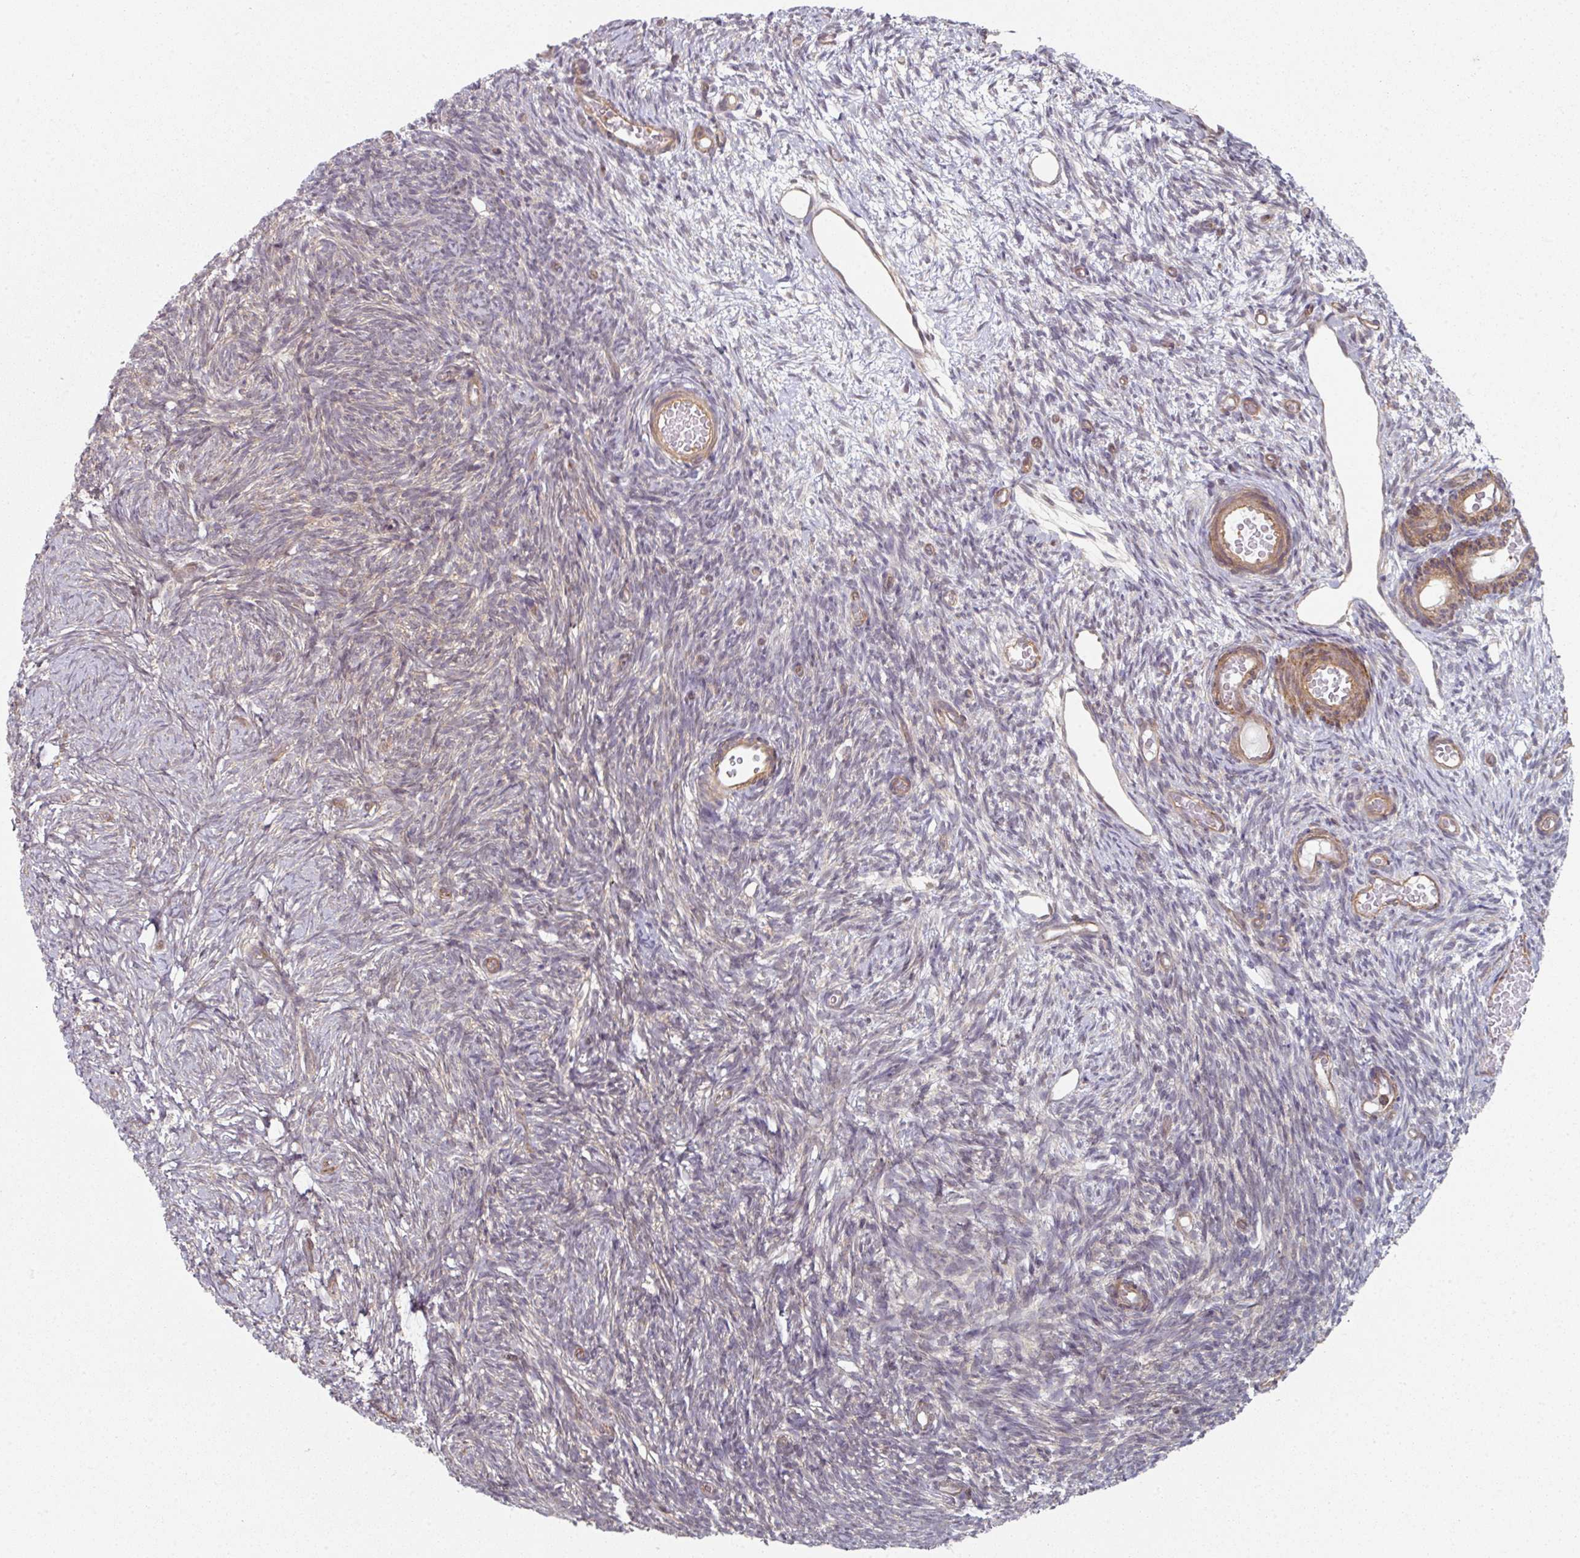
{"staining": {"intensity": "negative", "quantity": "none", "location": "none"}, "tissue": "ovary", "cell_type": "Ovarian stroma cells", "image_type": "normal", "snomed": [{"axis": "morphology", "description": "Normal tissue, NOS"}, {"axis": "topography", "description": "Ovary"}], "caption": "Immunohistochemistry image of normal human ovary stained for a protein (brown), which reveals no staining in ovarian stroma cells.", "gene": "PSME3IP1", "patient": {"sex": "female", "age": 39}}